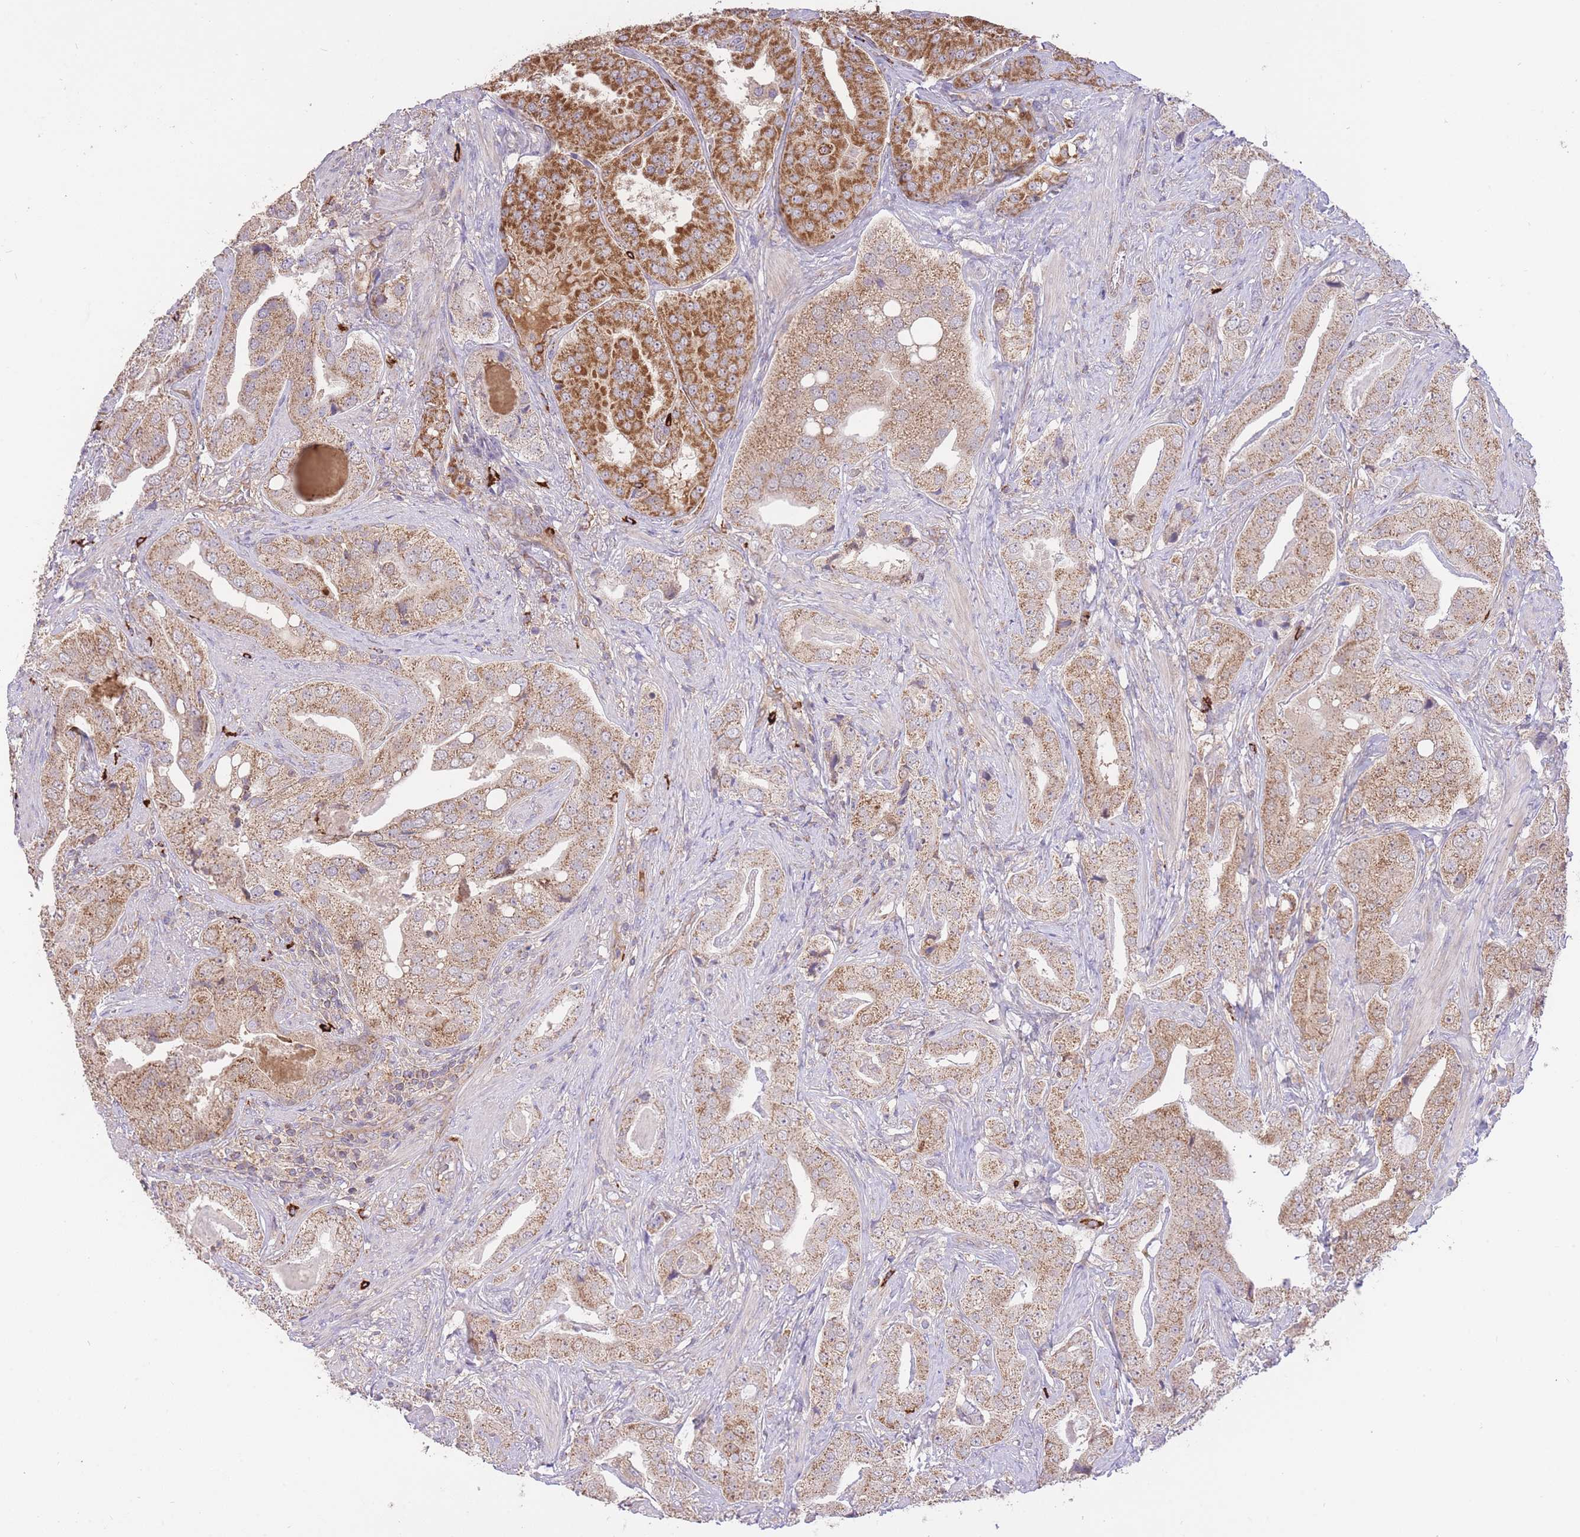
{"staining": {"intensity": "moderate", "quantity": ">75%", "location": "cytoplasmic/membranous"}, "tissue": "prostate cancer", "cell_type": "Tumor cells", "image_type": "cancer", "snomed": [{"axis": "morphology", "description": "Adenocarcinoma, High grade"}, {"axis": "topography", "description": "Prostate"}], "caption": "Protein staining displays moderate cytoplasmic/membranous expression in approximately >75% of tumor cells in prostate high-grade adenocarcinoma.", "gene": "PREP", "patient": {"sex": "male", "age": 63}}